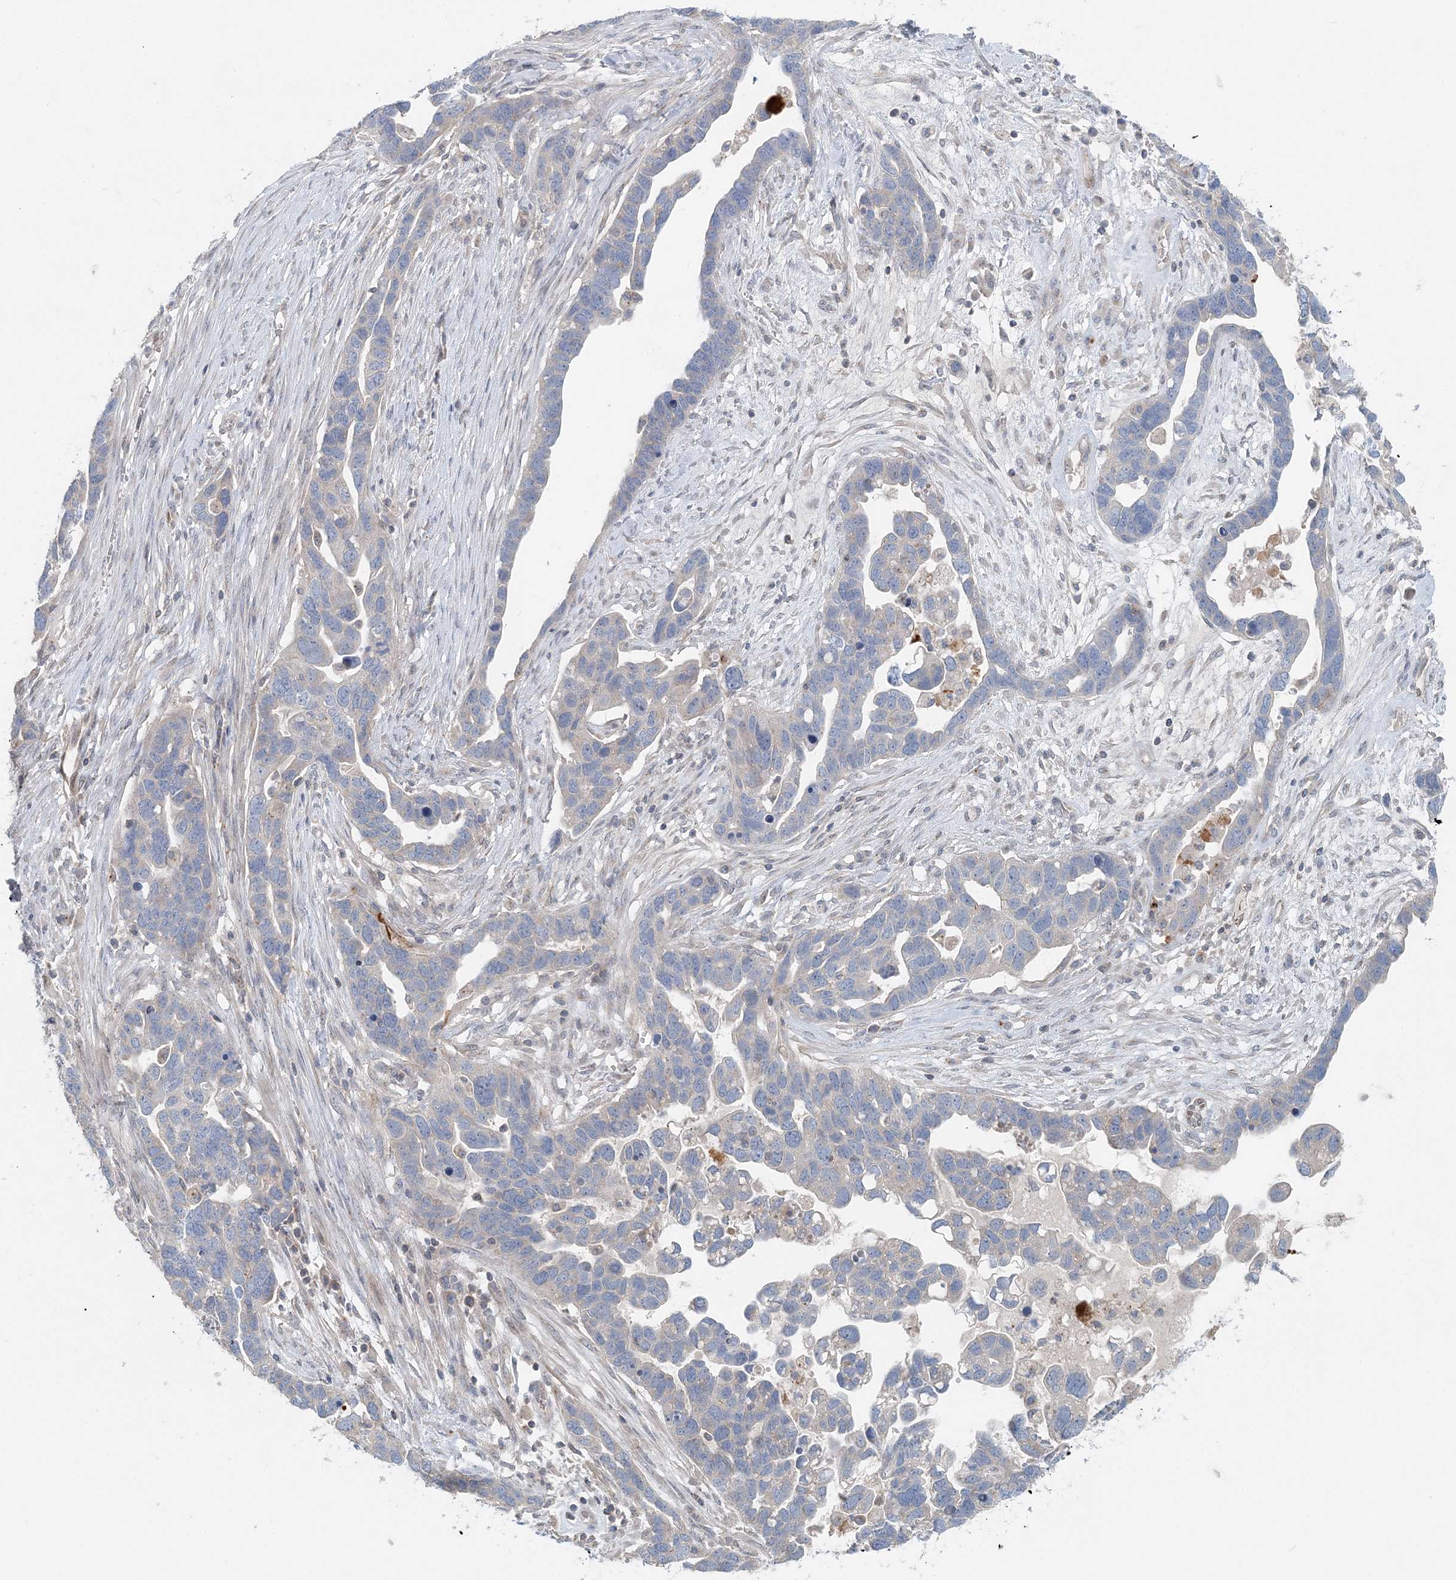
{"staining": {"intensity": "negative", "quantity": "none", "location": "none"}, "tissue": "ovarian cancer", "cell_type": "Tumor cells", "image_type": "cancer", "snomed": [{"axis": "morphology", "description": "Cystadenocarcinoma, serous, NOS"}, {"axis": "topography", "description": "Ovary"}], "caption": "Tumor cells are negative for protein expression in human ovarian serous cystadenocarcinoma.", "gene": "NAA11", "patient": {"sex": "female", "age": 54}}